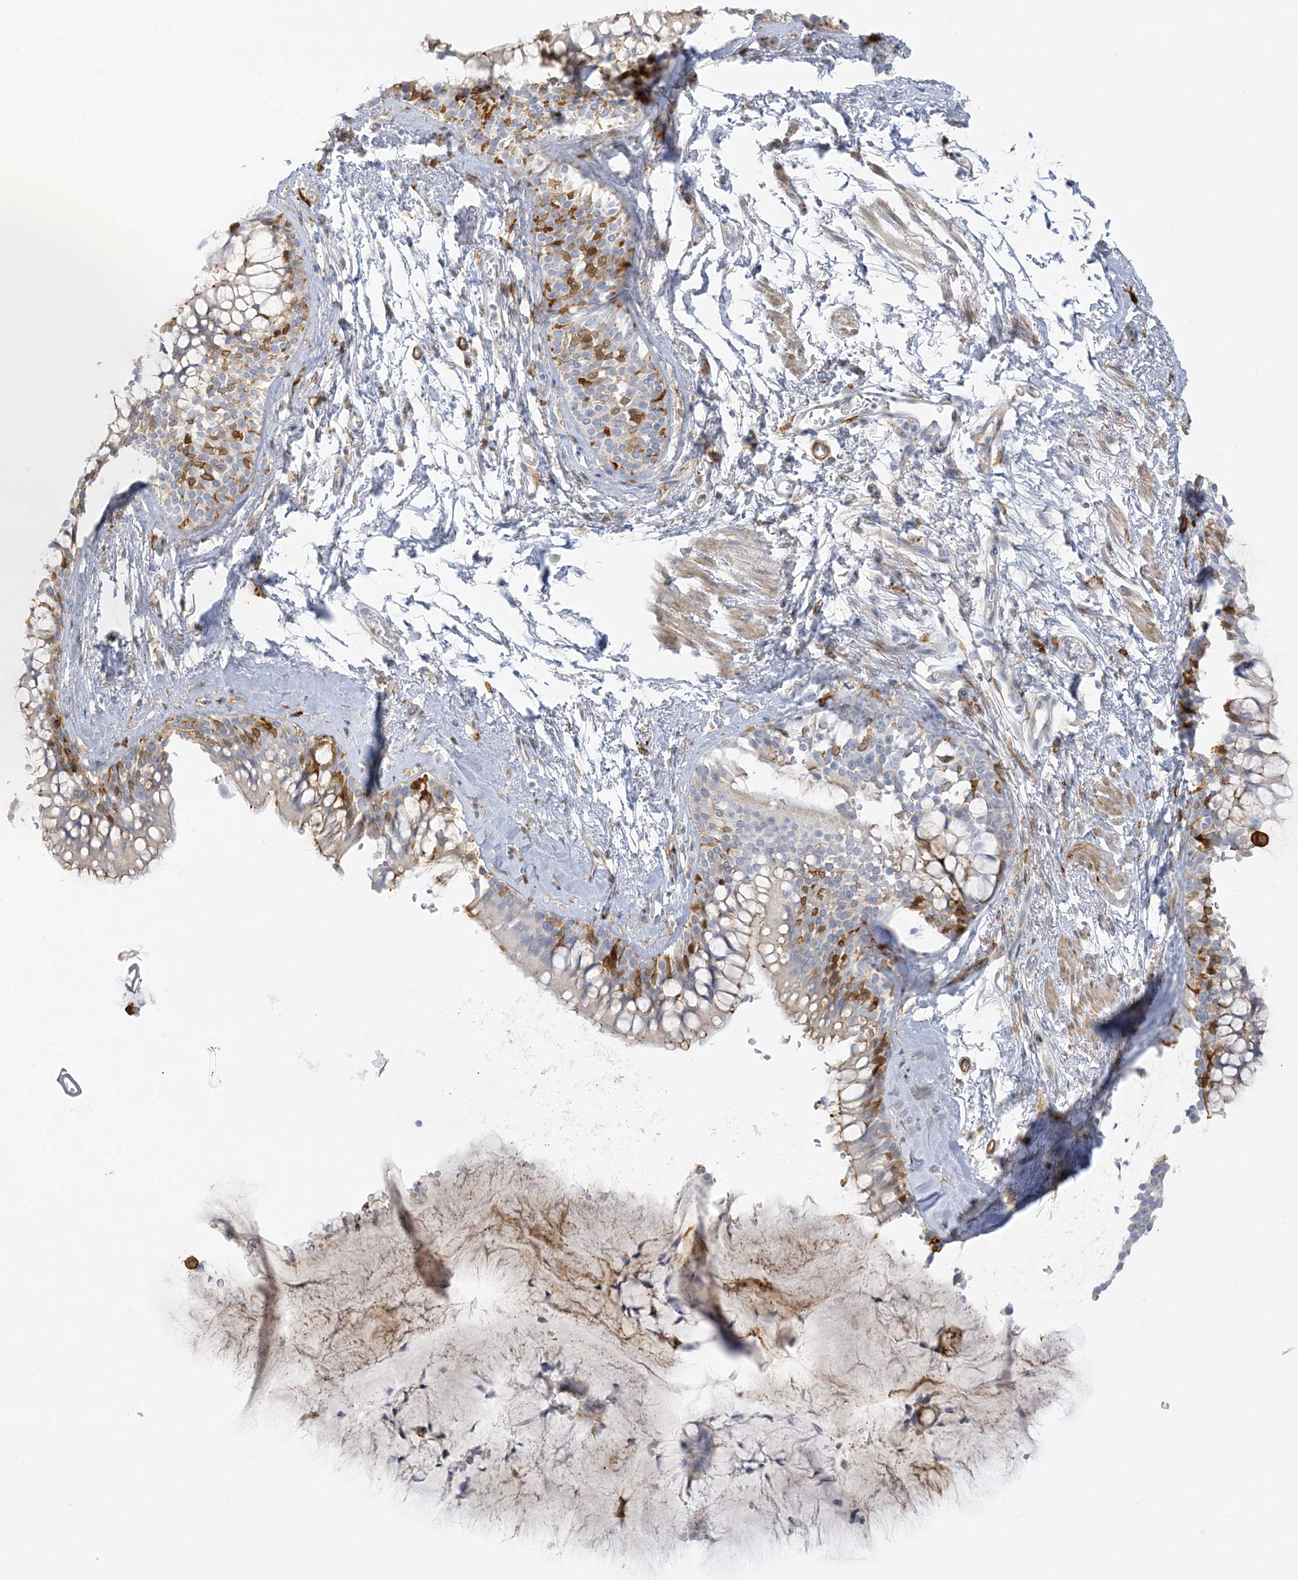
{"staining": {"intensity": "moderate", "quantity": "<25%", "location": "cytoplasmic/membranous"}, "tissue": "bronchus", "cell_type": "Respiratory epithelial cells", "image_type": "normal", "snomed": [{"axis": "morphology", "description": "Normal tissue, NOS"}, {"axis": "morphology", "description": "Inflammation, NOS"}, {"axis": "topography", "description": "Cartilage tissue"}, {"axis": "topography", "description": "Bronchus"}, {"axis": "topography", "description": "Lung"}], "caption": "Immunohistochemical staining of unremarkable human bronchus reveals <25% levels of moderate cytoplasmic/membranous protein positivity in about <25% of respiratory epithelial cells. (Stains: DAB in brown, nuclei in blue, Microscopy: brightfield microscopy at high magnification).", "gene": "ICMT", "patient": {"sex": "female", "age": 64}}